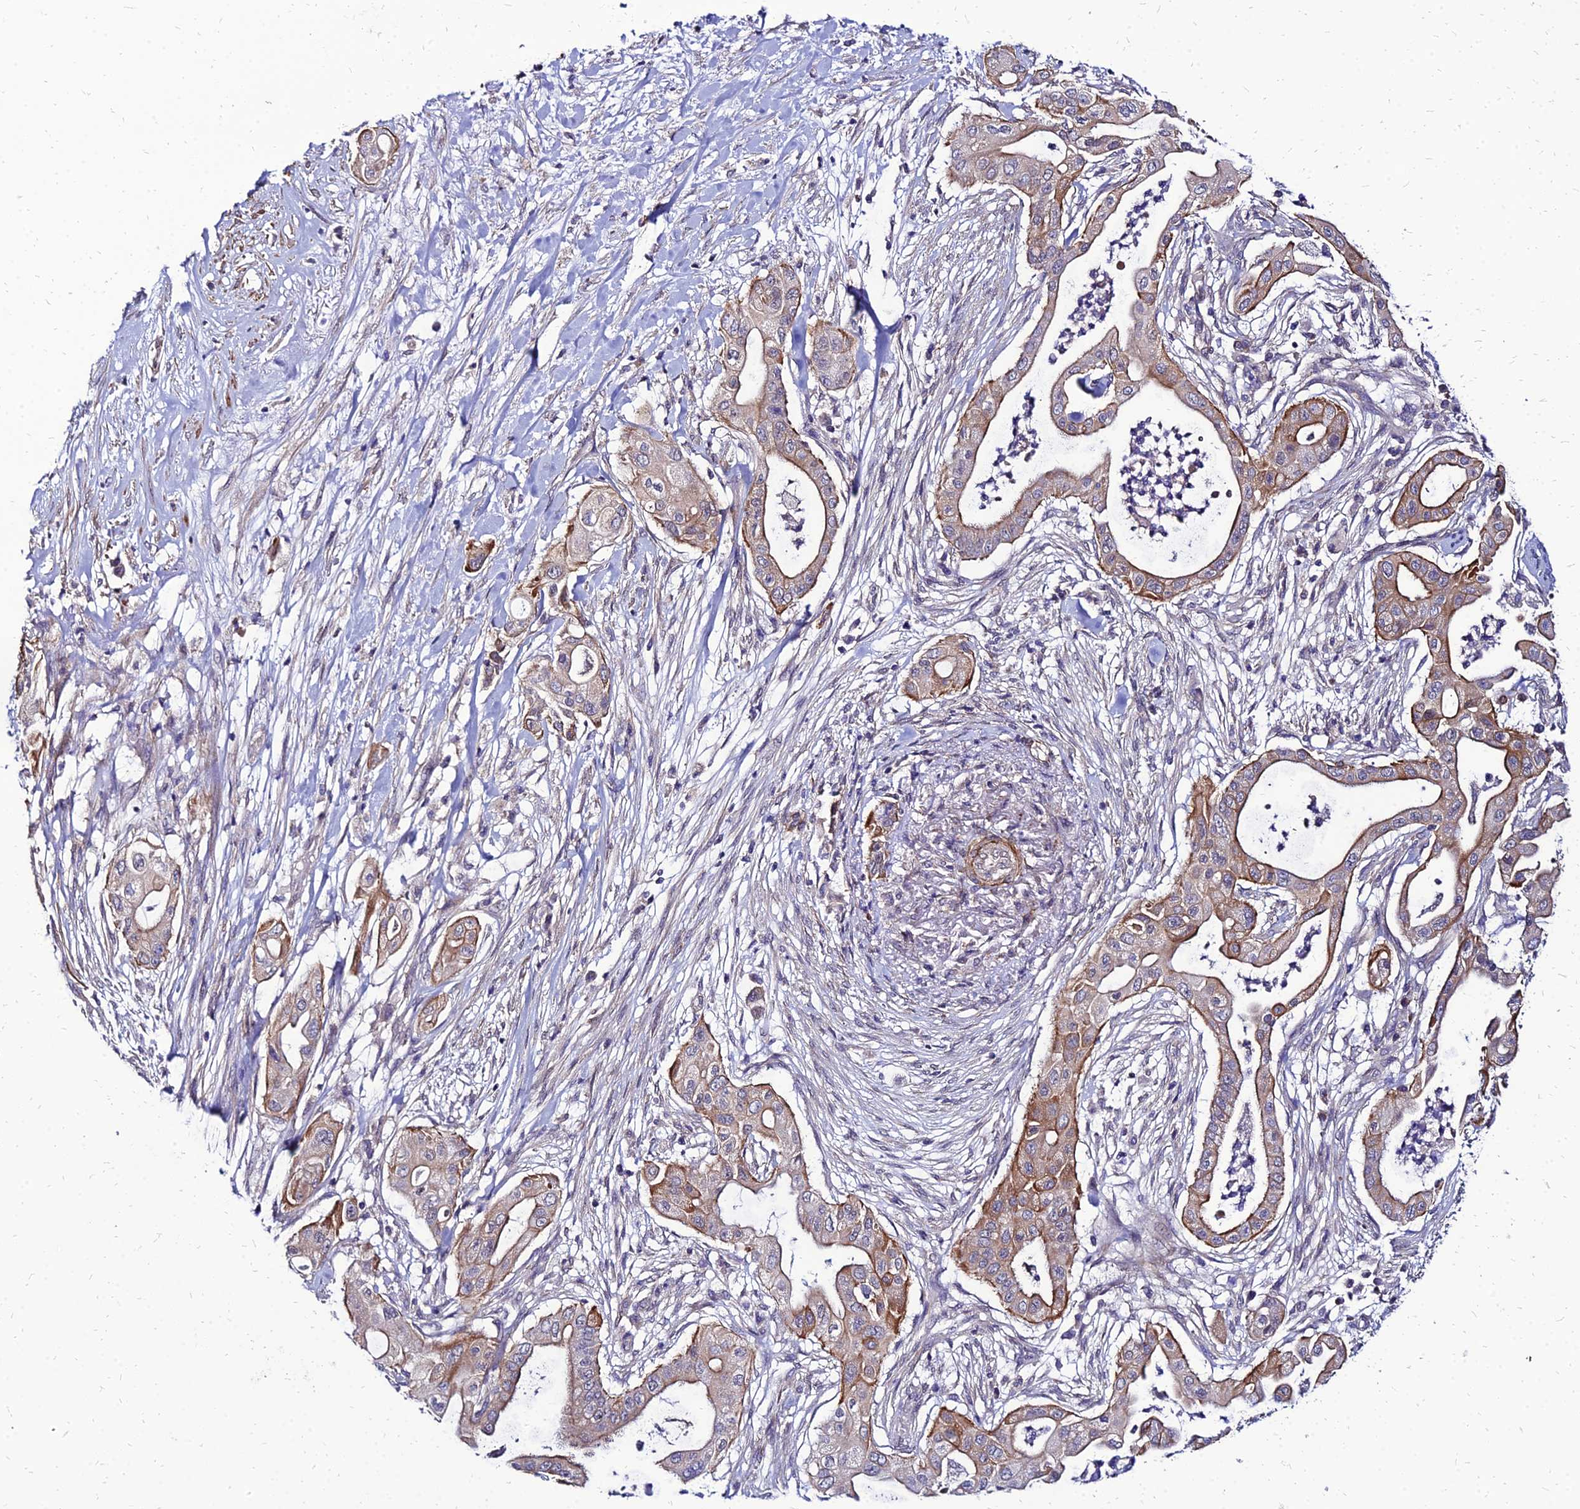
{"staining": {"intensity": "moderate", "quantity": ">75%", "location": "cytoplasmic/membranous"}, "tissue": "pancreatic cancer", "cell_type": "Tumor cells", "image_type": "cancer", "snomed": [{"axis": "morphology", "description": "Adenocarcinoma, NOS"}, {"axis": "topography", "description": "Pancreas"}], "caption": "A brown stain highlights moderate cytoplasmic/membranous positivity of a protein in pancreatic adenocarcinoma tumor cells.", "gene": "YEATS2", "patient": {"sex": "male", "age": 68}}